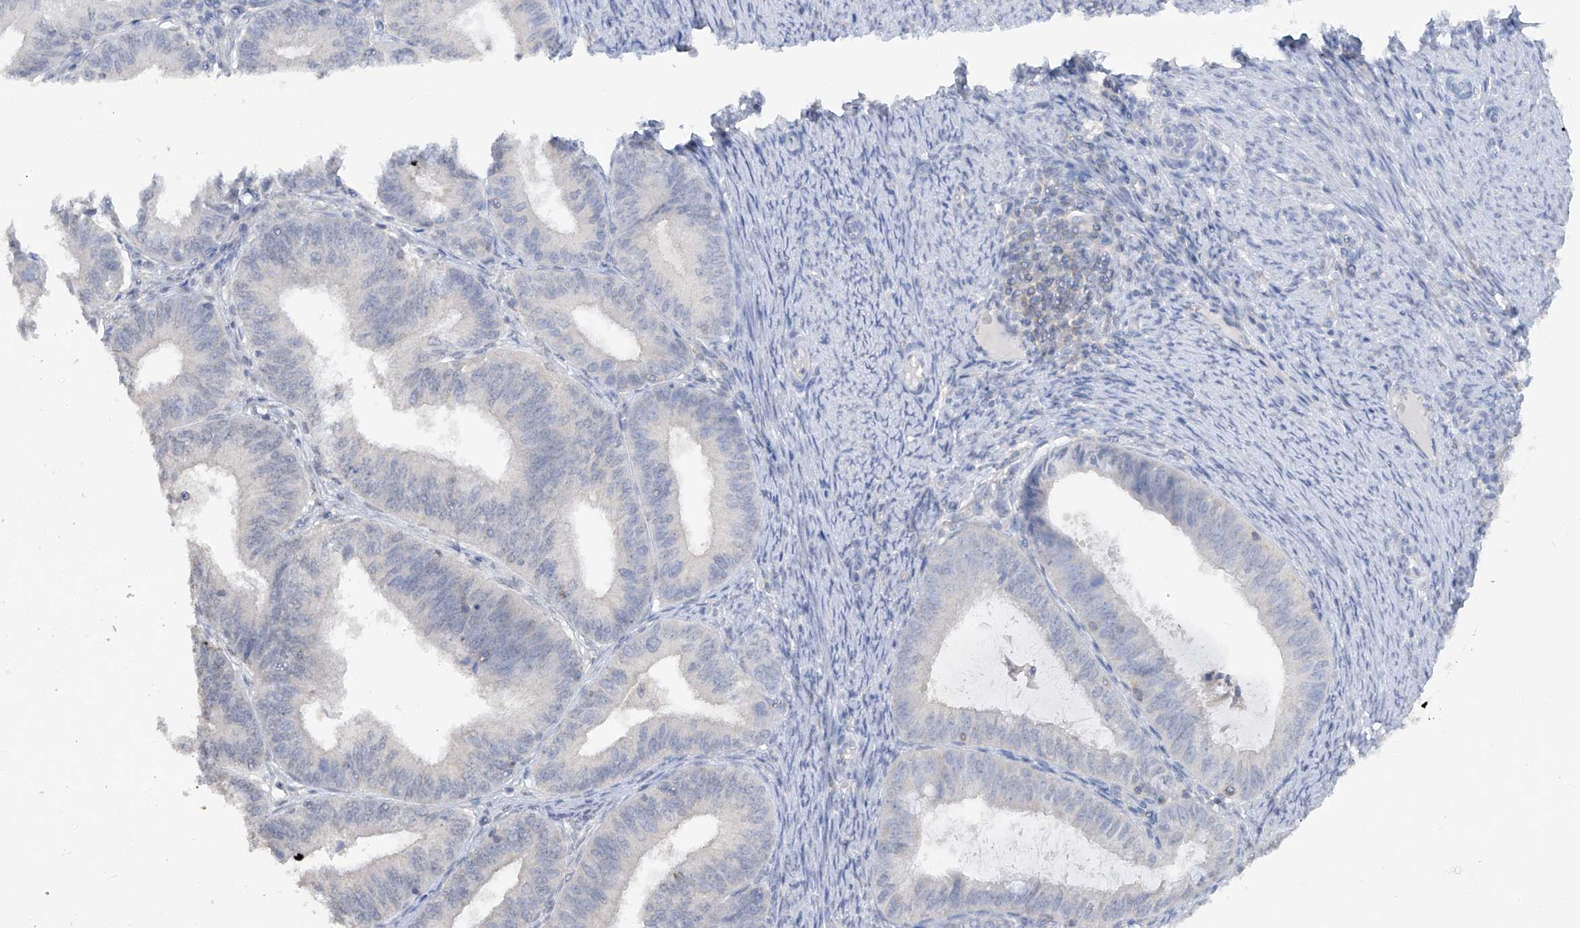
{"staining": {"intensity": "negative", "quantity": "none", "location": "none"}, "tissue": "endometrial cancer", "cell_type": "Tumor cells", "image_type": "cancer", "snomed": [{"axis": "morphology", "description": "Adenocarcinoma, NOS"}, {"axis": "topography", "description": "Endometrium"}], "caption": "Tumor cells show no significant protein positivity in adenocarcinoma (endometrial). Brightfield microscopy of immunohistochemistry (IHC) stained with DAB (brown) and hematoxylin (blue), captured at high magnification.", "gene": "HAS3", "patient": {"sex": "female", "age": 51}}